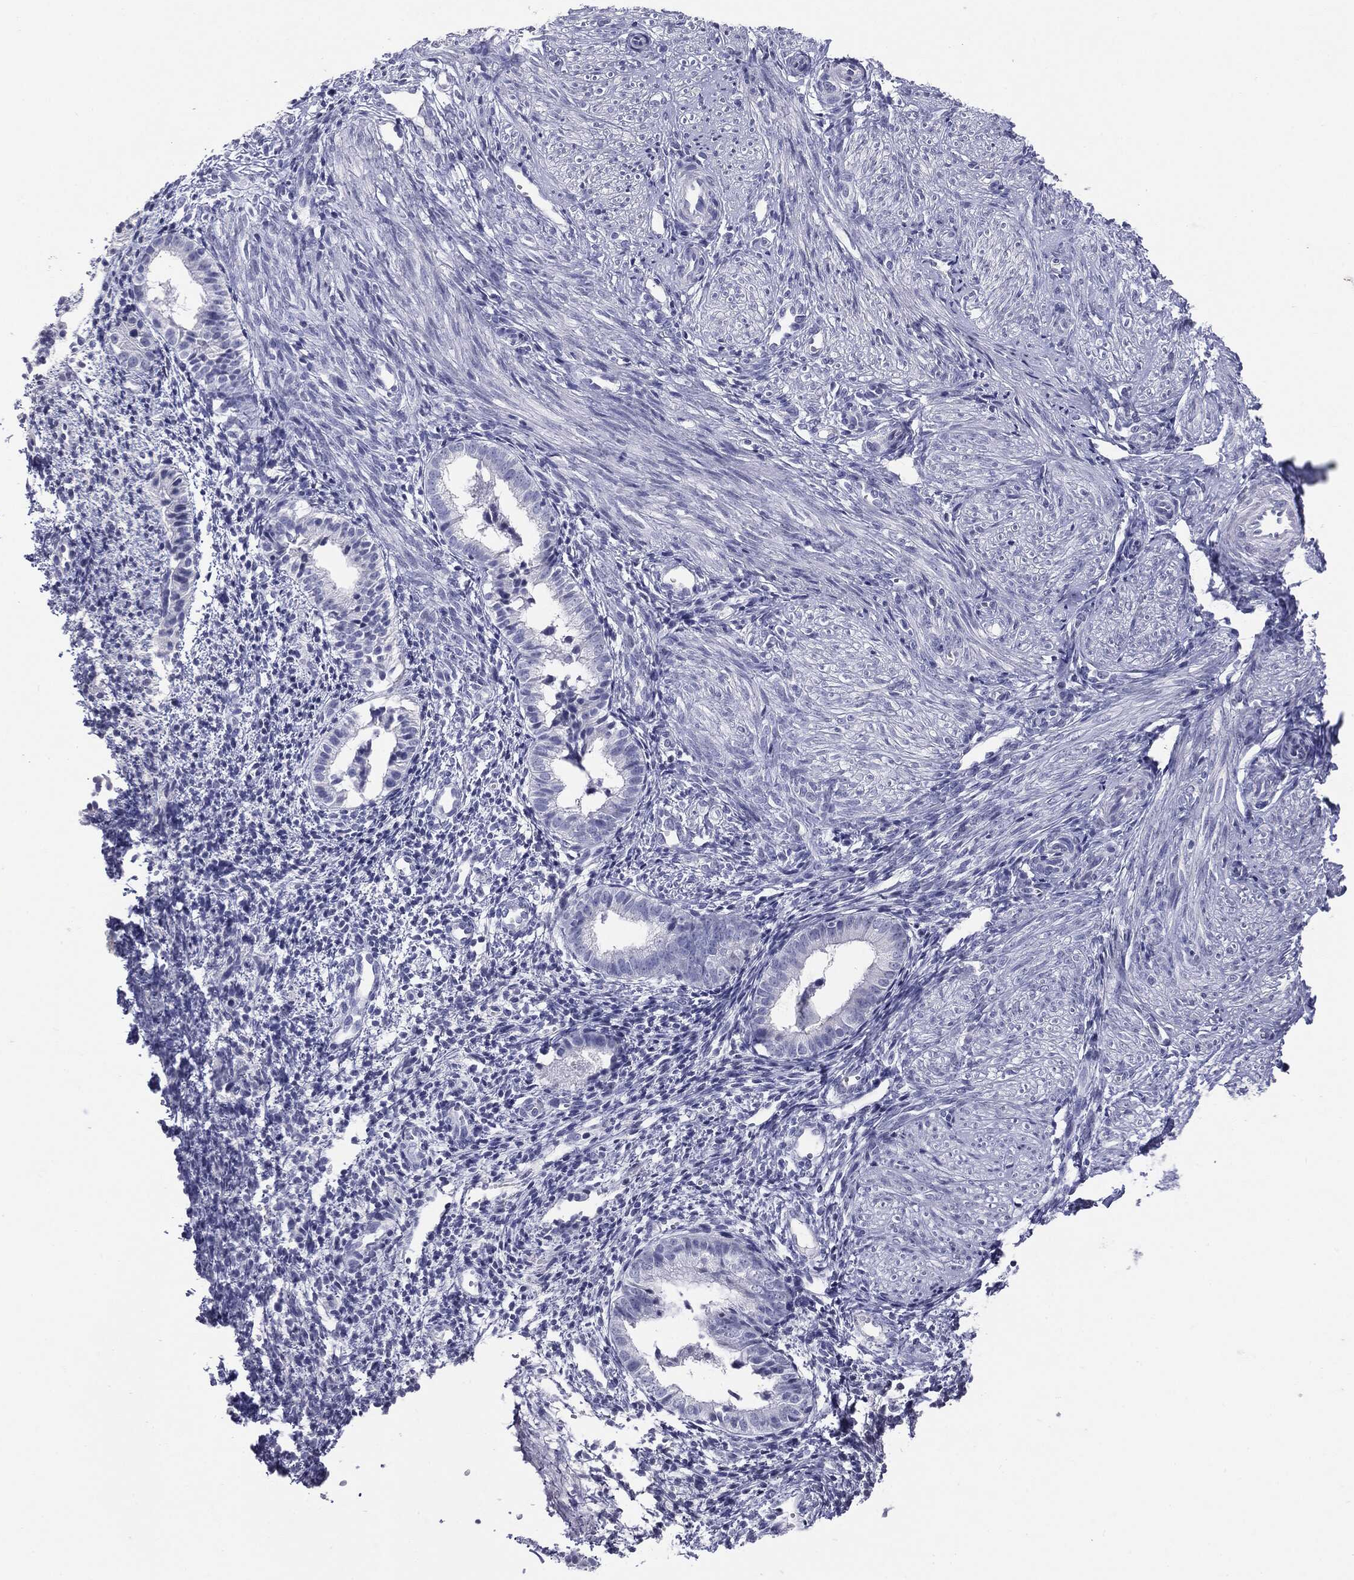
{"staining": {"intensity": "negative", "quantity": "none", "location": "none"}, "tissue": "endometrium", "cell_type": "Cells in endometrial stroma", "image_type": "normal", "snomed": [{"axis": "morphology", "description": "Normal tissue, NOS"}, {"axis": "topography", "description": "Endometrium"}], "caption": "Photomicrograph shows no significant protein staining in cells in endometrial stroma of normal endometrium.", "gene": "SERPINB4", "patient": {"sex": "female", "age": 47}}